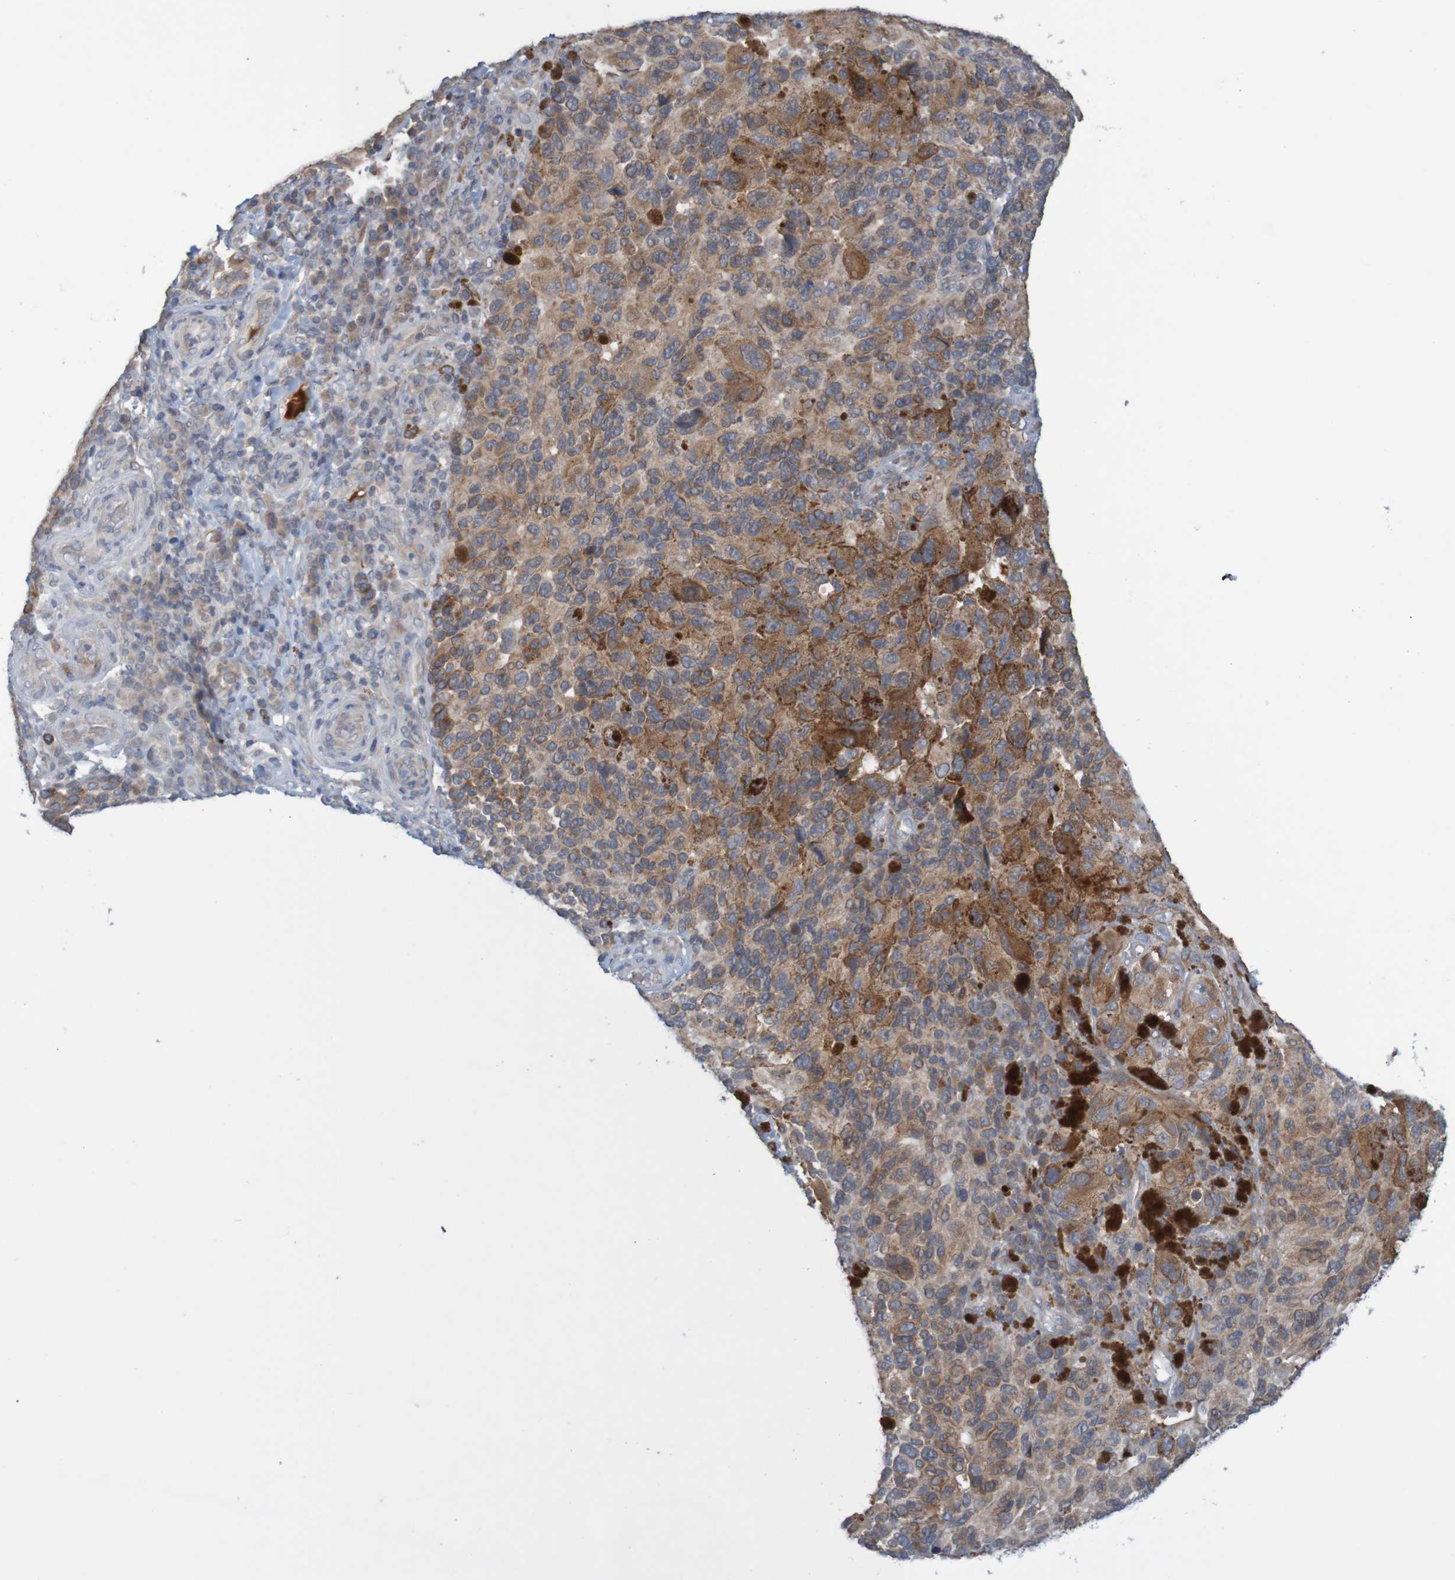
{"staining": {"intensity": "moderate", "quantity": ">75%", "location": "cytoplasmic/membranous"}, "tissue": "melanoma", "cell_type": "Tumor cells", "image_type": "cancer", "snomed": [{"axis": "morphology", "description": "Malignant melanoma, NOS"}, {"axis": "topography", "description": "Skin"}], "caption": "A micrograph of human malignant melanoma stained for a protein demonstrates moderate cytoplasmic/membranous brown staining in tumor cells.", "gene": "ANKK1", "patient": {"sex": "female", "age": 73}}